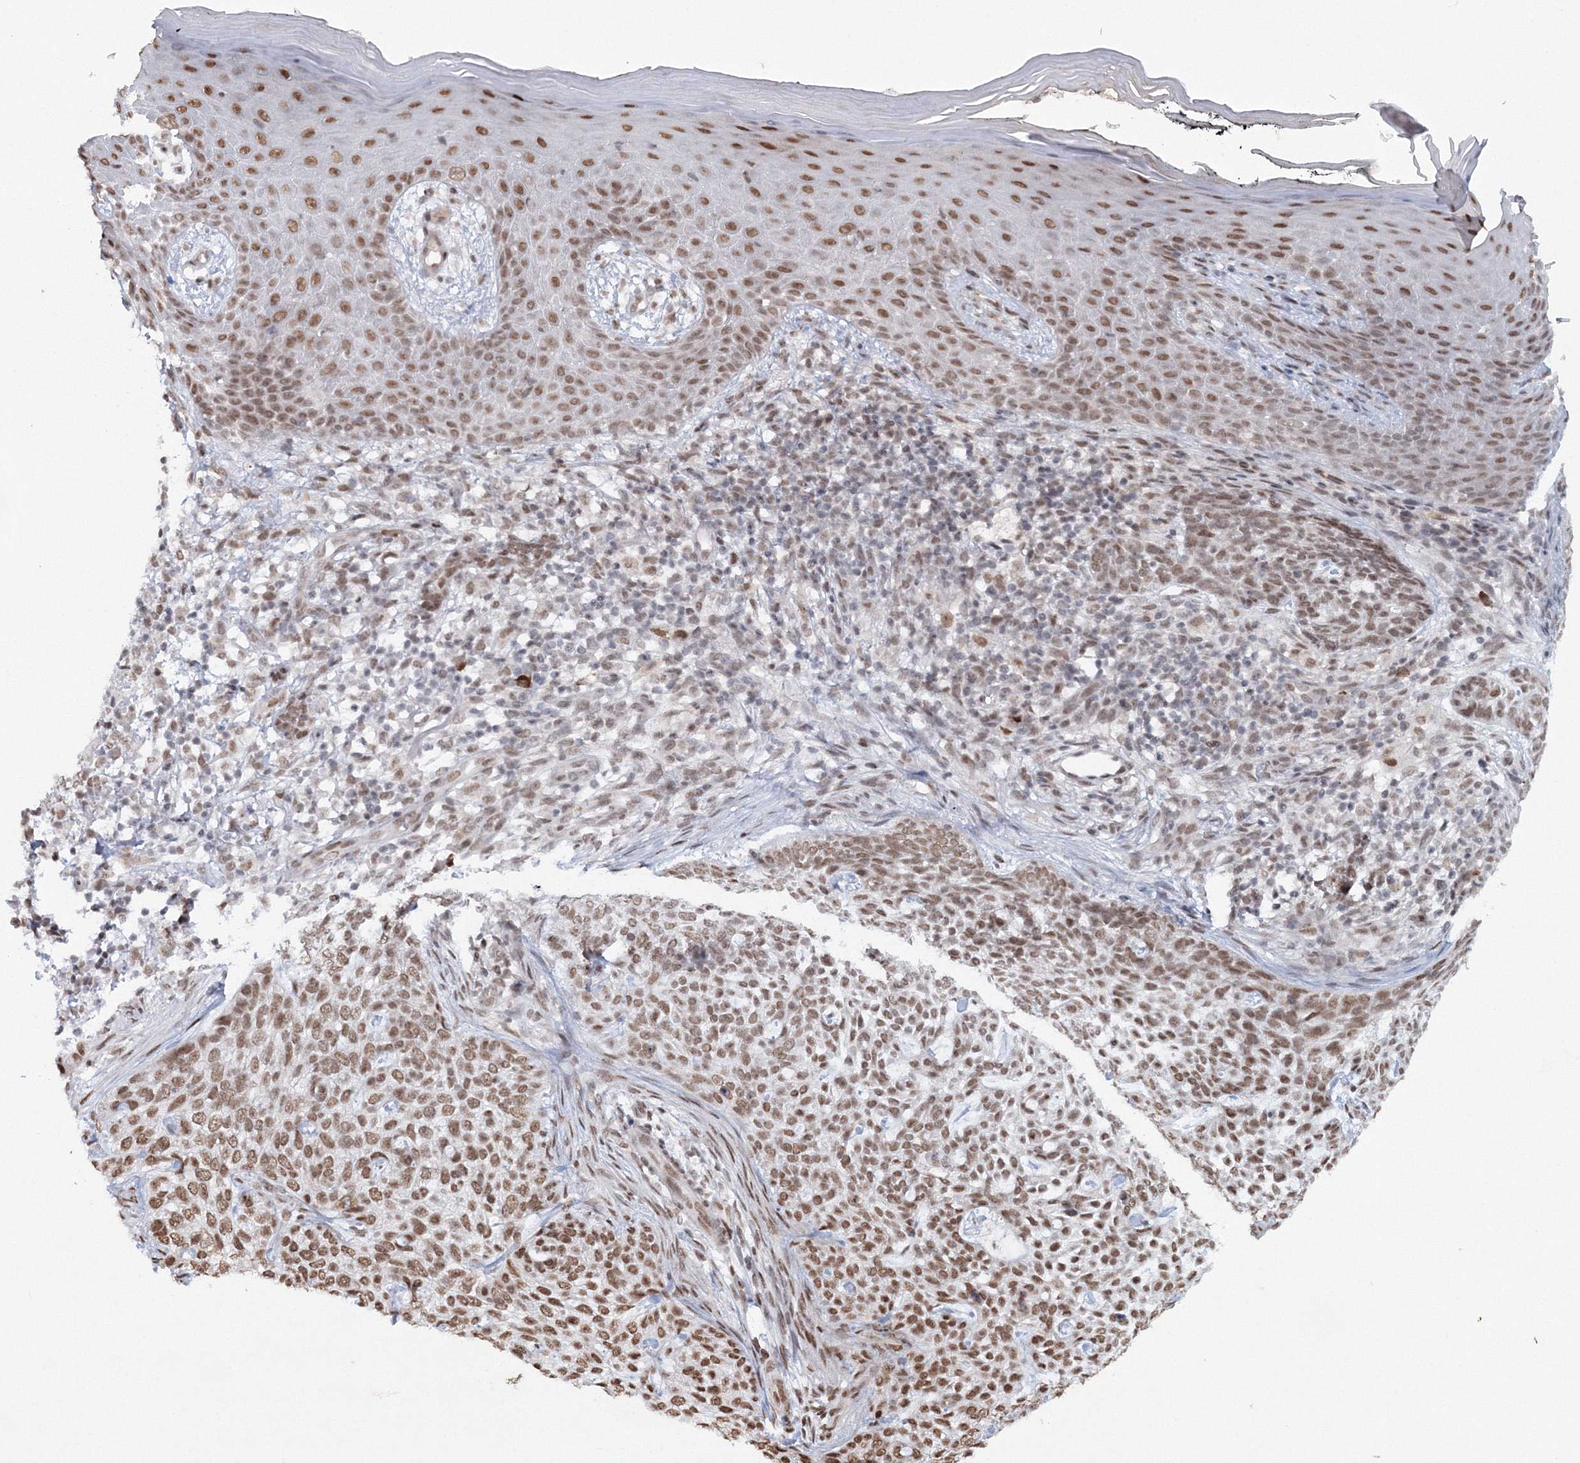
{"staining": {"intensity": "moderate", "quantity": ">75%", "location": "nuclear"}, "tissue": "skin cancer", "cell_type": "Tumor cells", "image_type": "cancer", "snomed": [{"axis": "morphology", "description": "Basal cell carcinoma"}, {"axis": "topography", "description": "Skin"}], "caption": "The immunohistochemical stain shows moderate nuclear positivity in tumor cells of skin cancer tissue. (Stains: DAB in brown, nuclei in blue, Microscopy: brightfield microscopy at high magnification).", "gene": "C3orf33", "patient": {"sex": "female", "age": 64}}